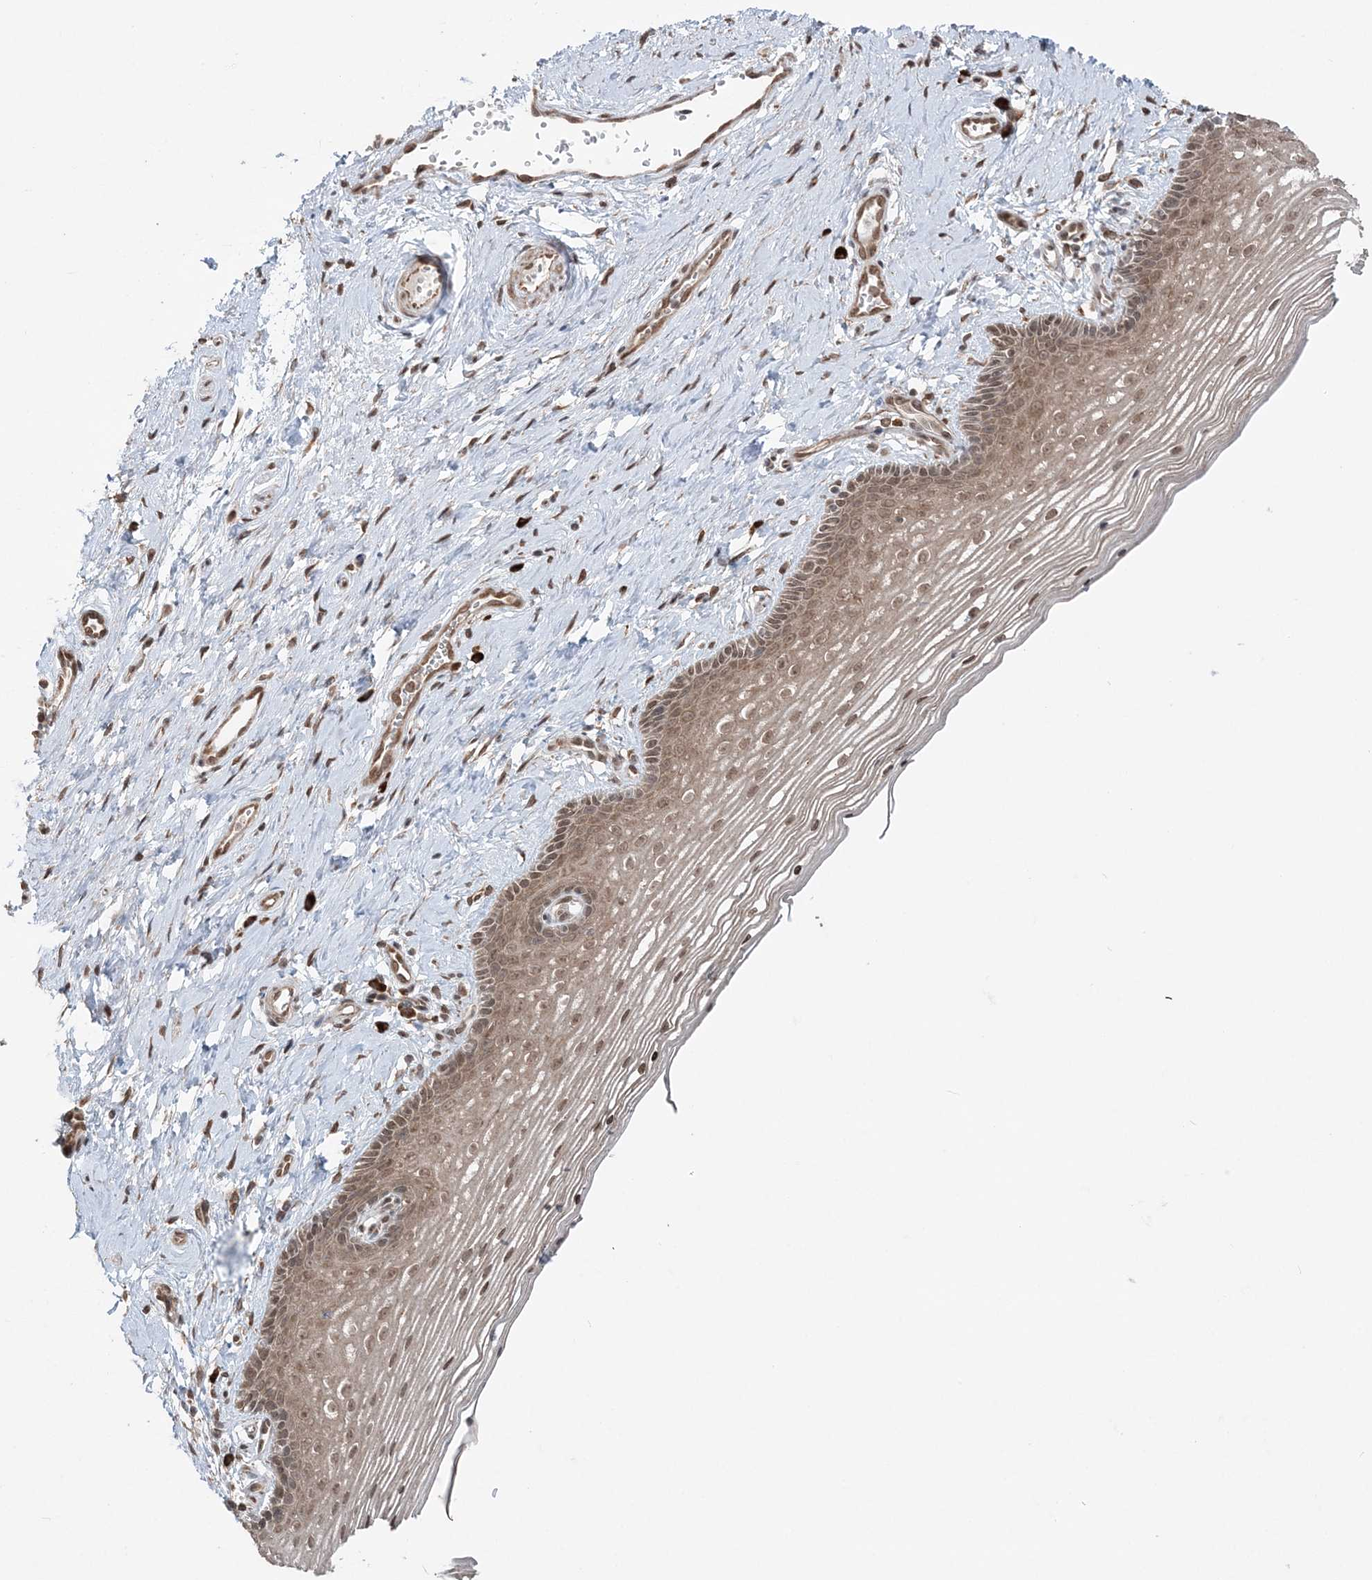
{"staining": {"intensity": "moderate", "quantity": "25%-75%", "location": "cytoplasmic/membranous,nuclear"}, "tissue": "vagina", "cell_type": "Squamous epithelial cells", "image_type": "normal", "snomed": [{"axis": "morphology", "description": "Normal tissue, NOS"}, {"axis": "topography", "description": "Vagina"}], "caption": "Protein positivity by immunohistochemistry (IHC) demonstrates moderate cytoplasmic/membranous,nuclear expression in about 25%-75% of squamous epithelial cells in unremarkable vagina.", "gene": "TMED10", "patient": {"sex": "female", "age": 46}}